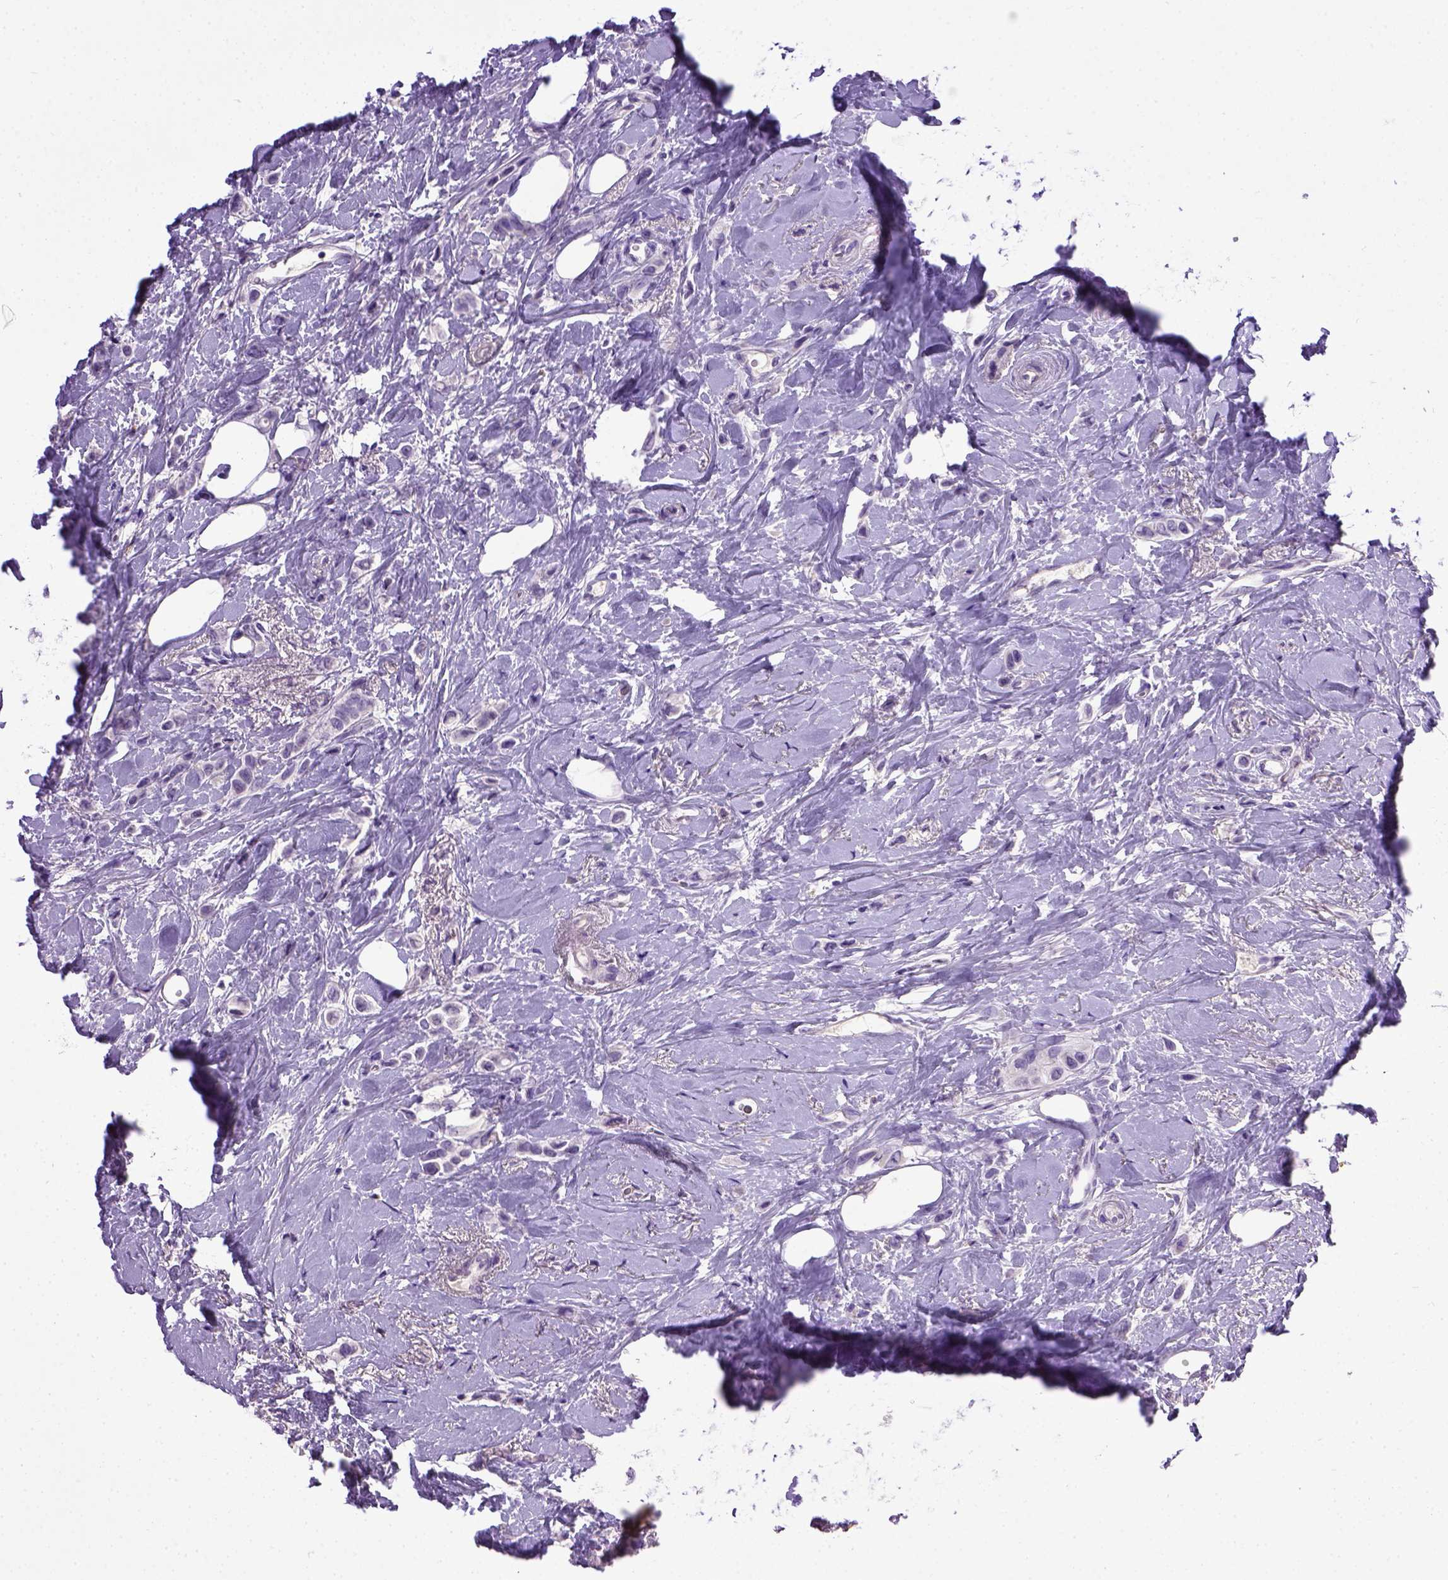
{"staining": {"intensity": "negative", "quantity": "none", "location": "none"}, "tissue": "breast cancer", "cell_type": "Tumor cells", "image_type": "cancer", "snomed": [{"axis": "morphology", "description": "Lobular carcinoma"}, {"axis": "topography", "description": "Breast"}], "caption": "Immunohistochemistry image of breast cancer (lobular carcinoma) stained for a protein (brown), which reveals no expression in tumor cells. (IHC, brightfield microscopy, high magnification).", "gene": "CDH1", "patient": {"sex": "female", "age": 66}}